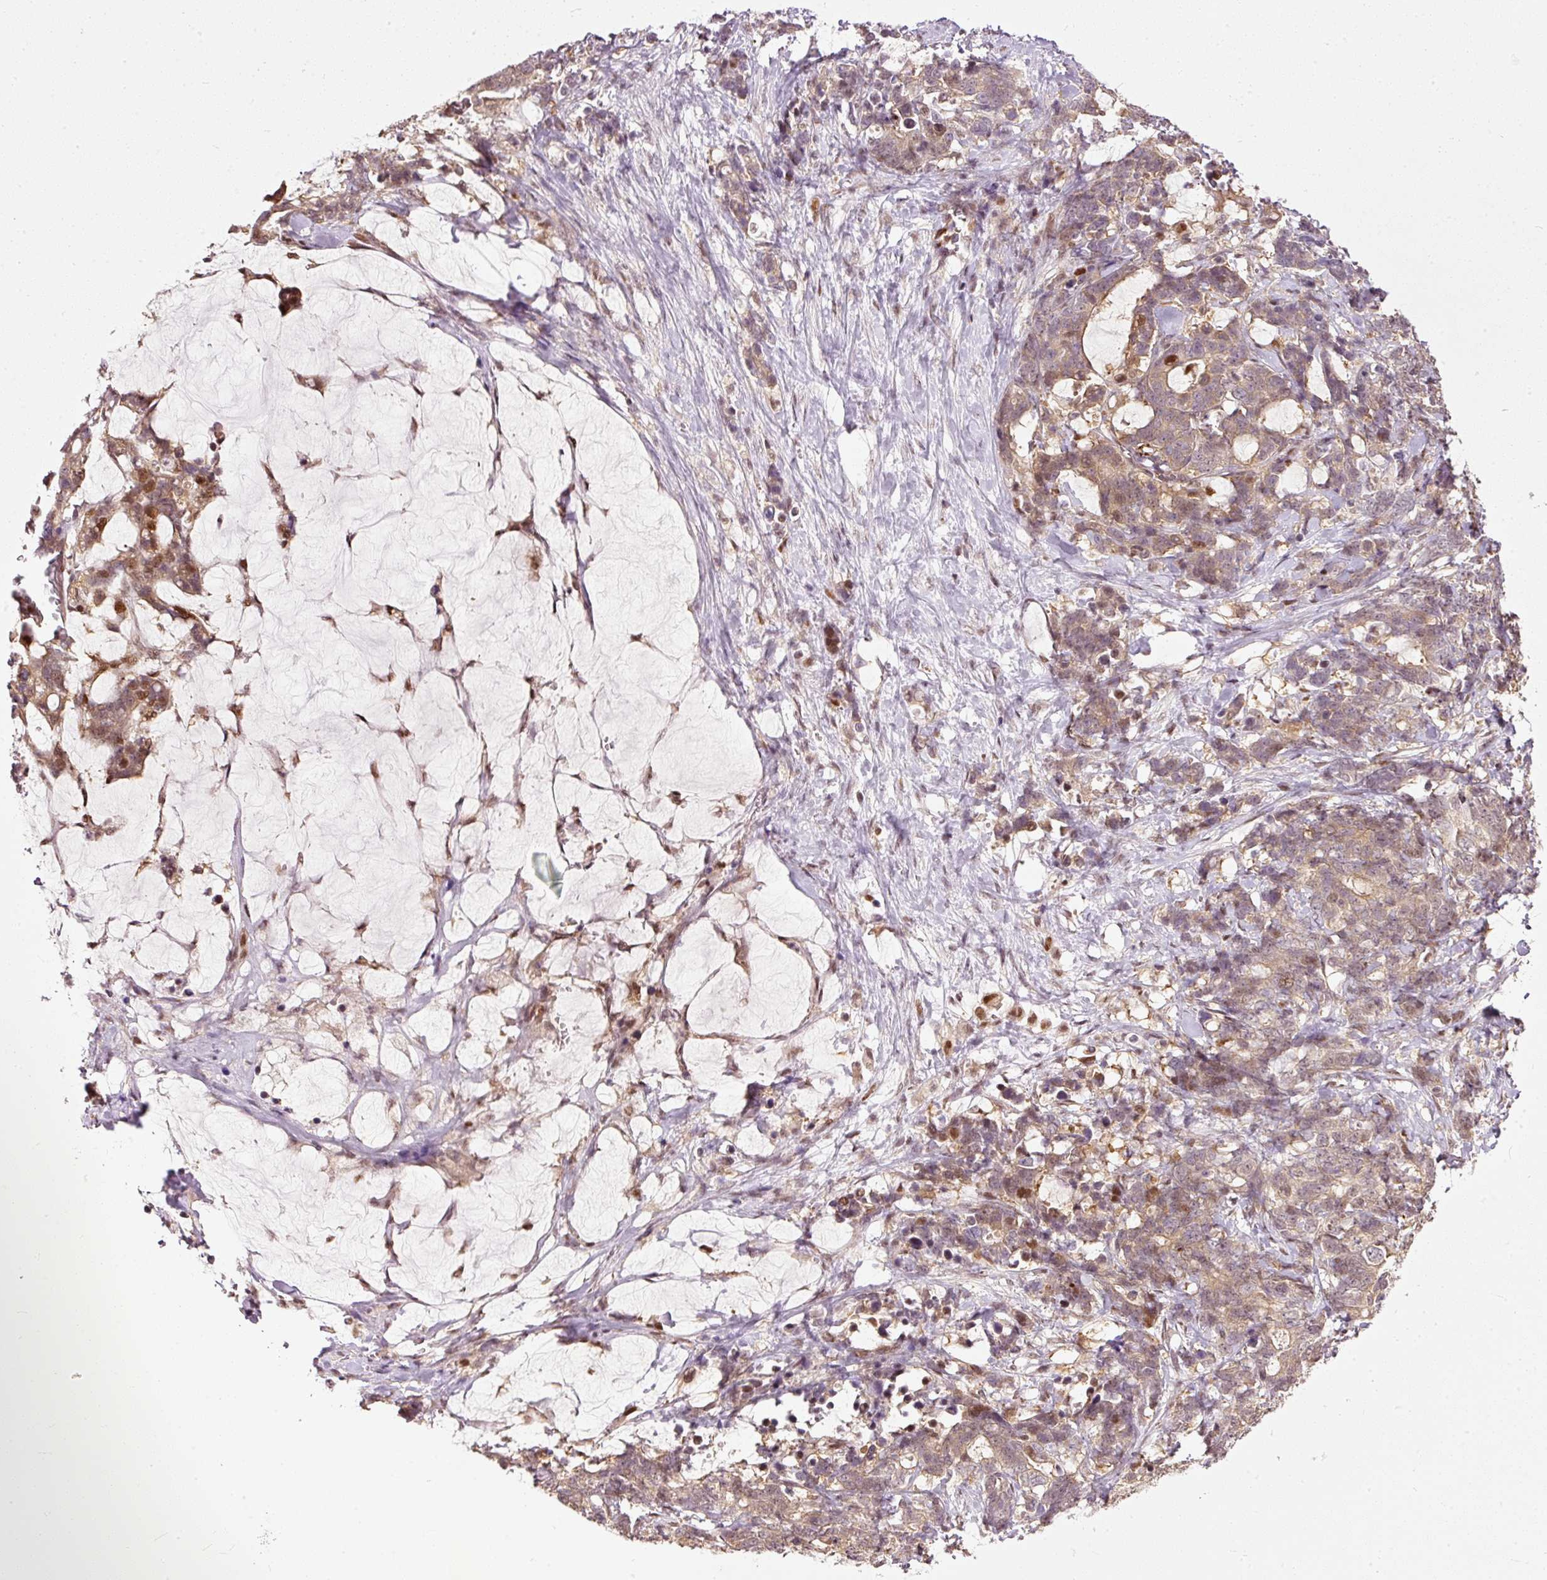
{"staining": {"intensity": "moderate", "quantity": ">75%", "location": "cytoplasmic/membranous,nuclear"}, "tissue": "stomach cancer", "cell_type": "Tumor cells", "image_type": "cancer", "snomed": [{"axis": "morphology", "description": "Normal tissue, NOS"}, {"axis": "morphology", "description": "Adenocarcinoma, NOS"}, {"axis": "topography", "description": "Stomach"}], "caption": "Stomach cancer (adenocarcinoma) tissue displays moderate cytoplasmic/membranous and nuclear expression in about >75% of tumor cells", "gene": "ZNF778", "patient": {"sex": "female", "age": 64}}